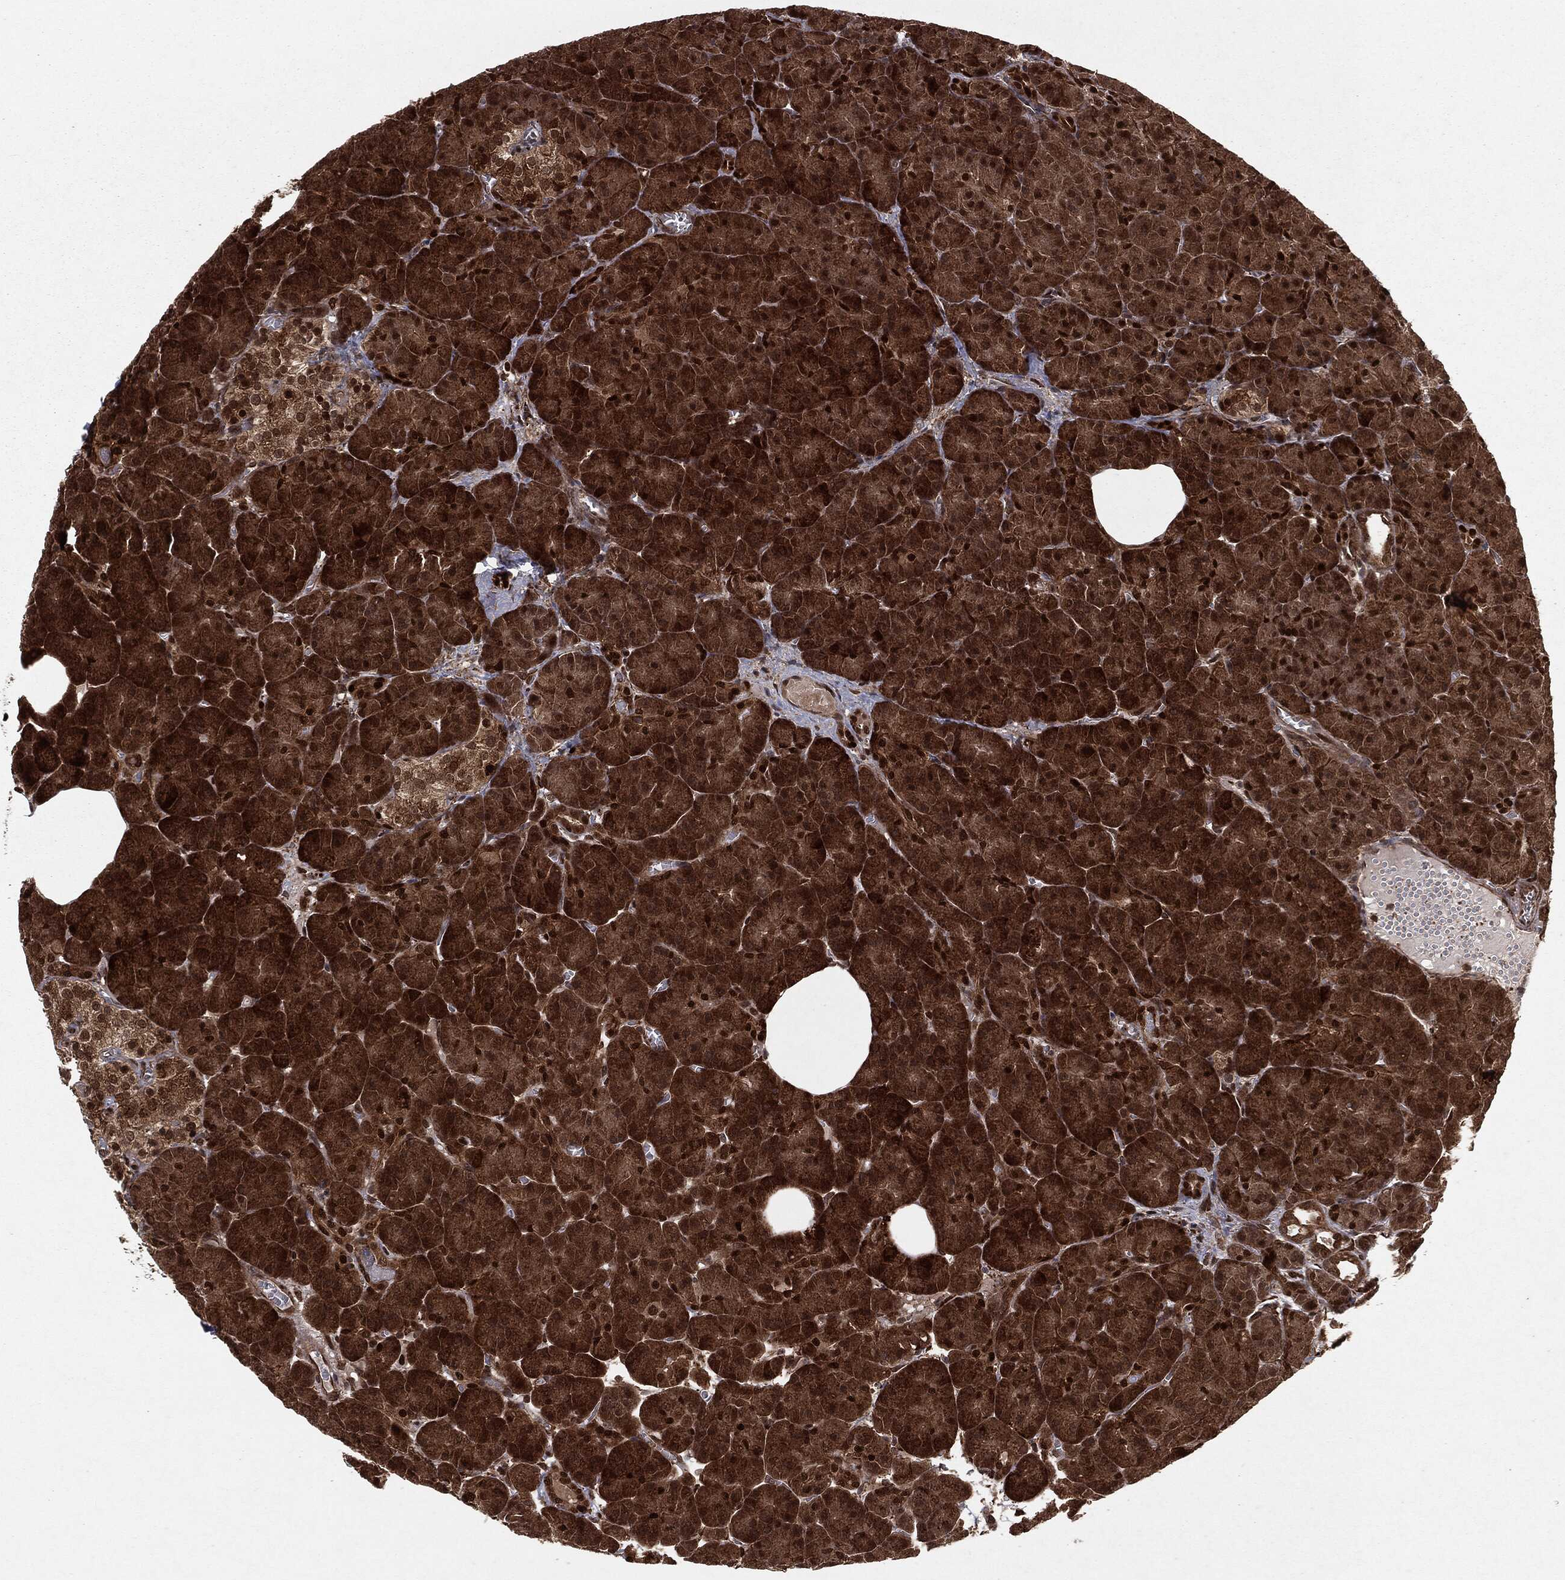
{"staining": {"intensity": "strong", "quantity": ">75%", "location": "cytoplasmic/membranous,nuclear"}, "tissue": "pancreas", "cell_type": "Exocrine glandular cells", "image_type": "normal", "snomed": [{"axis": "morphology", "description": "Normal tissue, NOS"}, {"axis": "topography", "description": "Pancreas"}], "caption": "Immunohistochemical staining of normal pancreas exhibits strong cytoplasmic/membranous,nuclear protein expression in approximately >75% of exocrine glandular cells. (brown staining indicates protein expression, while blue staining denotes nuclei).", "gene": "RANBP9", "patient": {"sex": "male", "age": 61}}